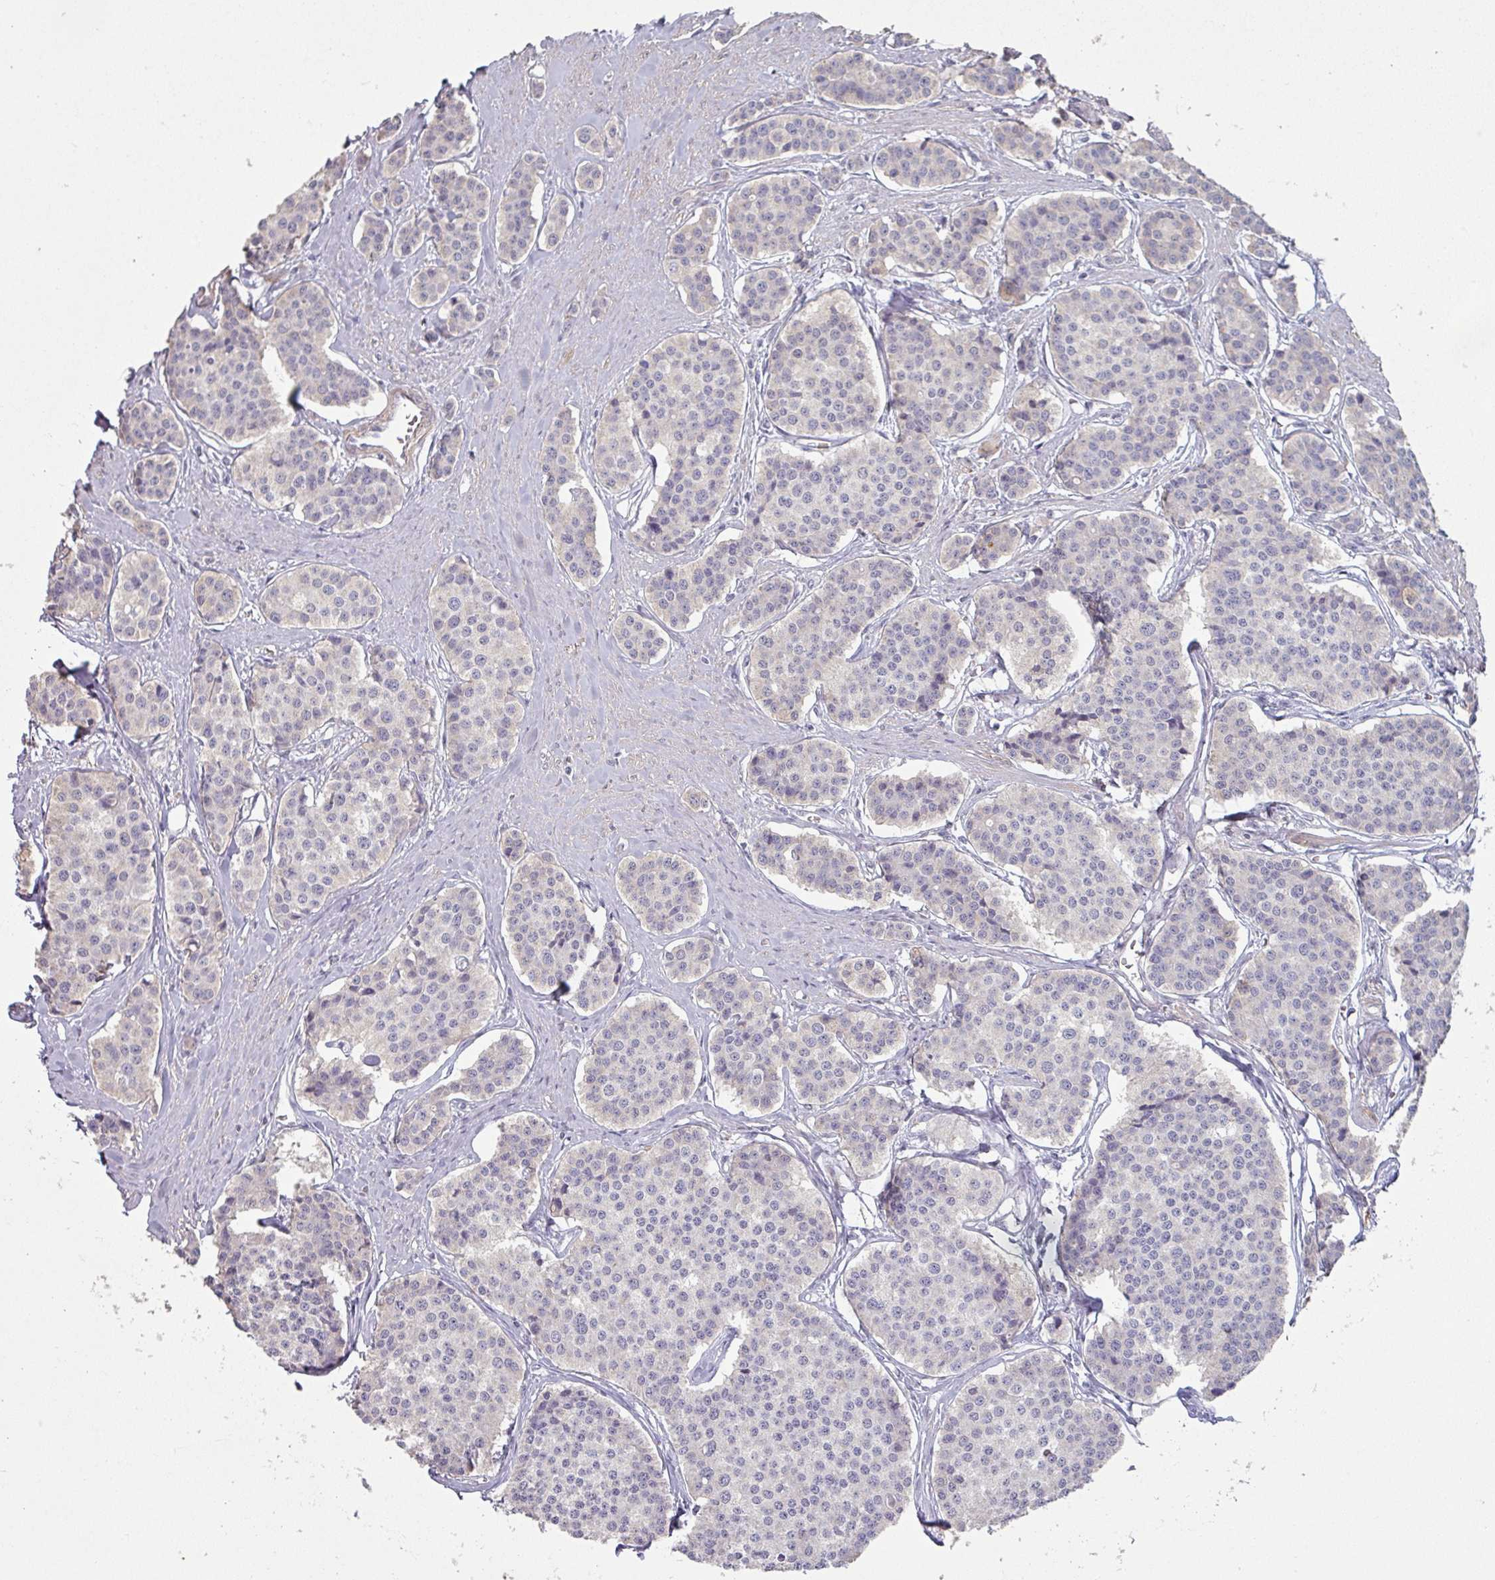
{"staining": {"intensity": "negative", "quantity": "none", "location": "none"}, "tissue": "carcinoid", "cell_type": "Tumor cells", "image_type": "cancer", "snomed": [{"axis": "morphology", "description": "Carcinoid, malignant, NOS"}, {"axis": "topography", "description": "Small intestine"}], "caption": "DAB immunohistochemical staining of human carcinoid displays no significant staining in tumor cells.", "gene": "MAGEC3", "patient": {"sex": "male", "age": 60}}